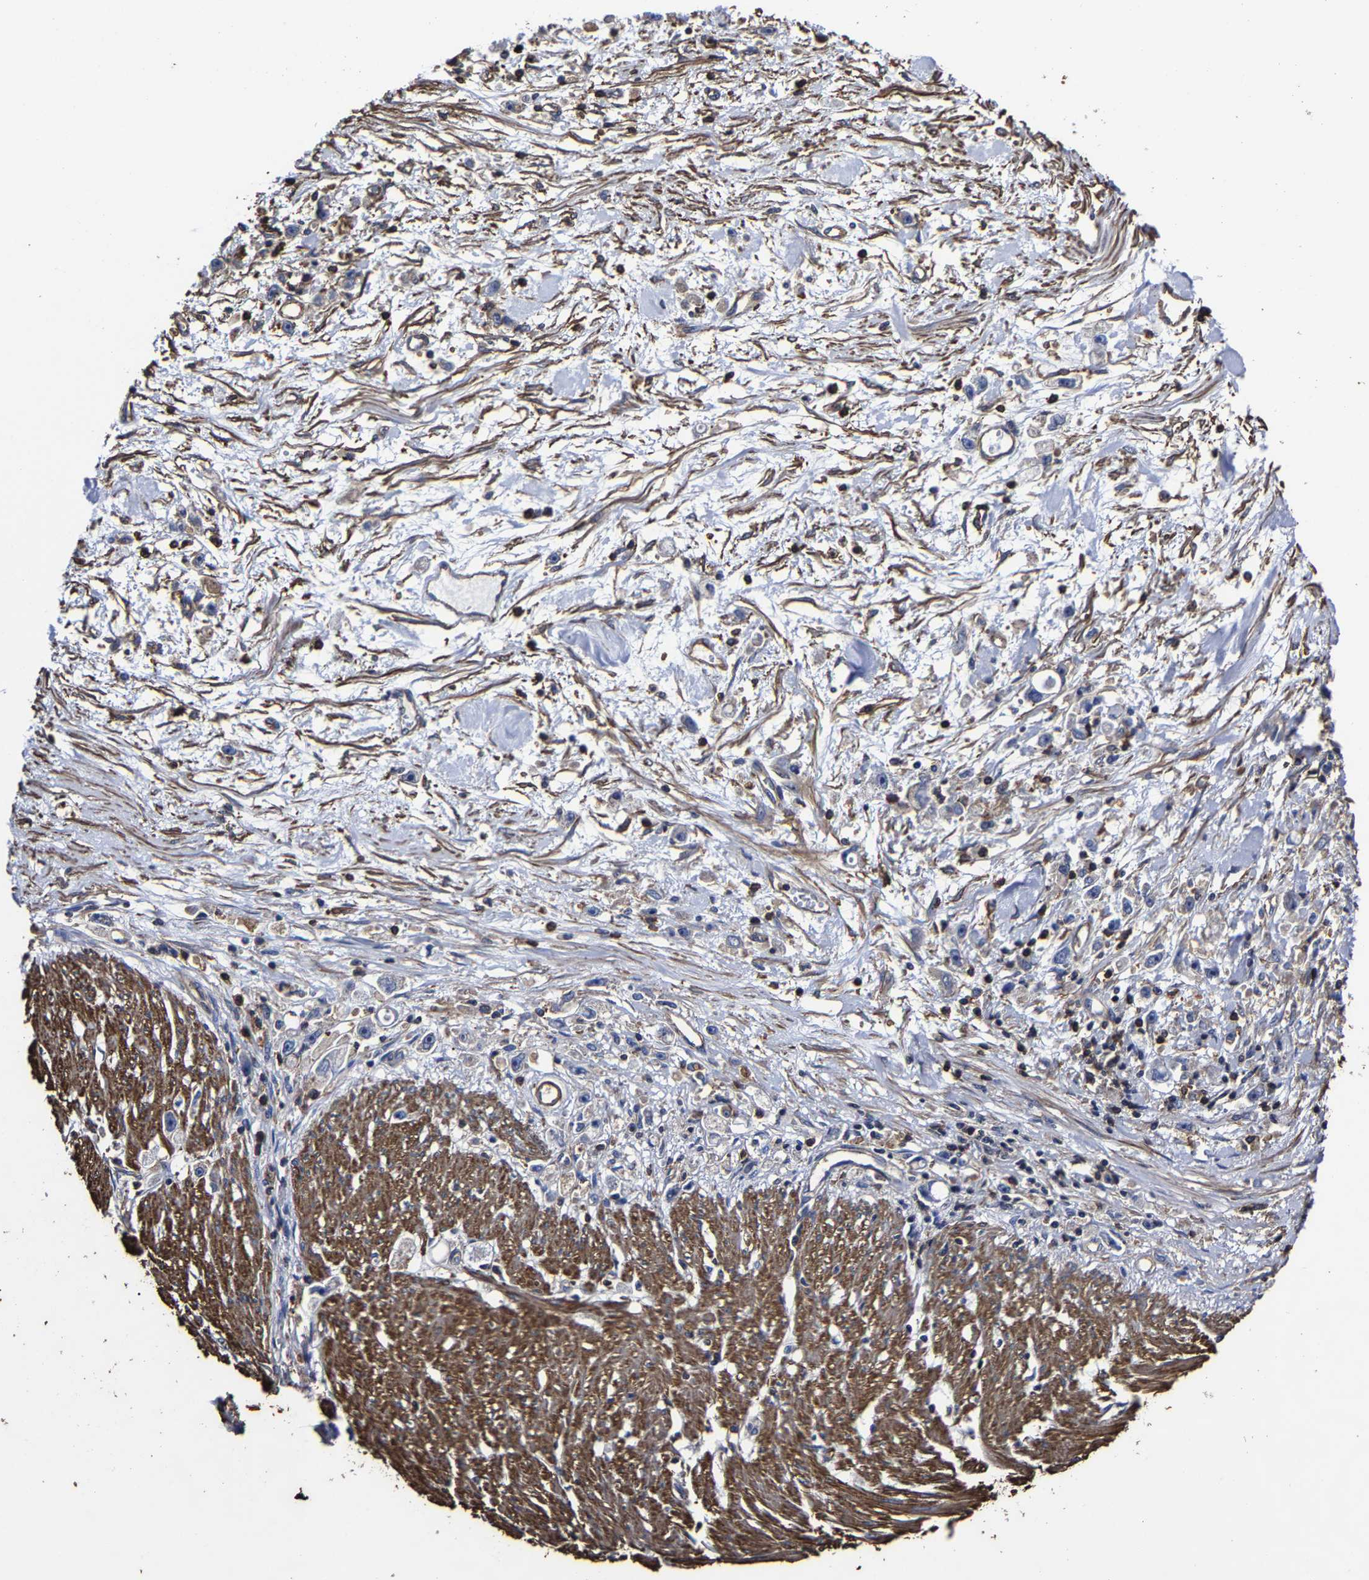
{"staining": {"intensity": "negative", "quantity": "none", "location": "none"}, "tissue": "stomach cancer", "cell_type": "Tumor cells", "image_type": "cancer", "snomed": [{"axis": "morphology", "description": "Adenocarcinoma, NOS"}, {"axis": "topography", "description": "Stomach"}], "caption": "The image displays no significant staining in tumor cells of stomach cancer.", "gene": "SSH3", "patient": {"sex": "female", "age": 59}}